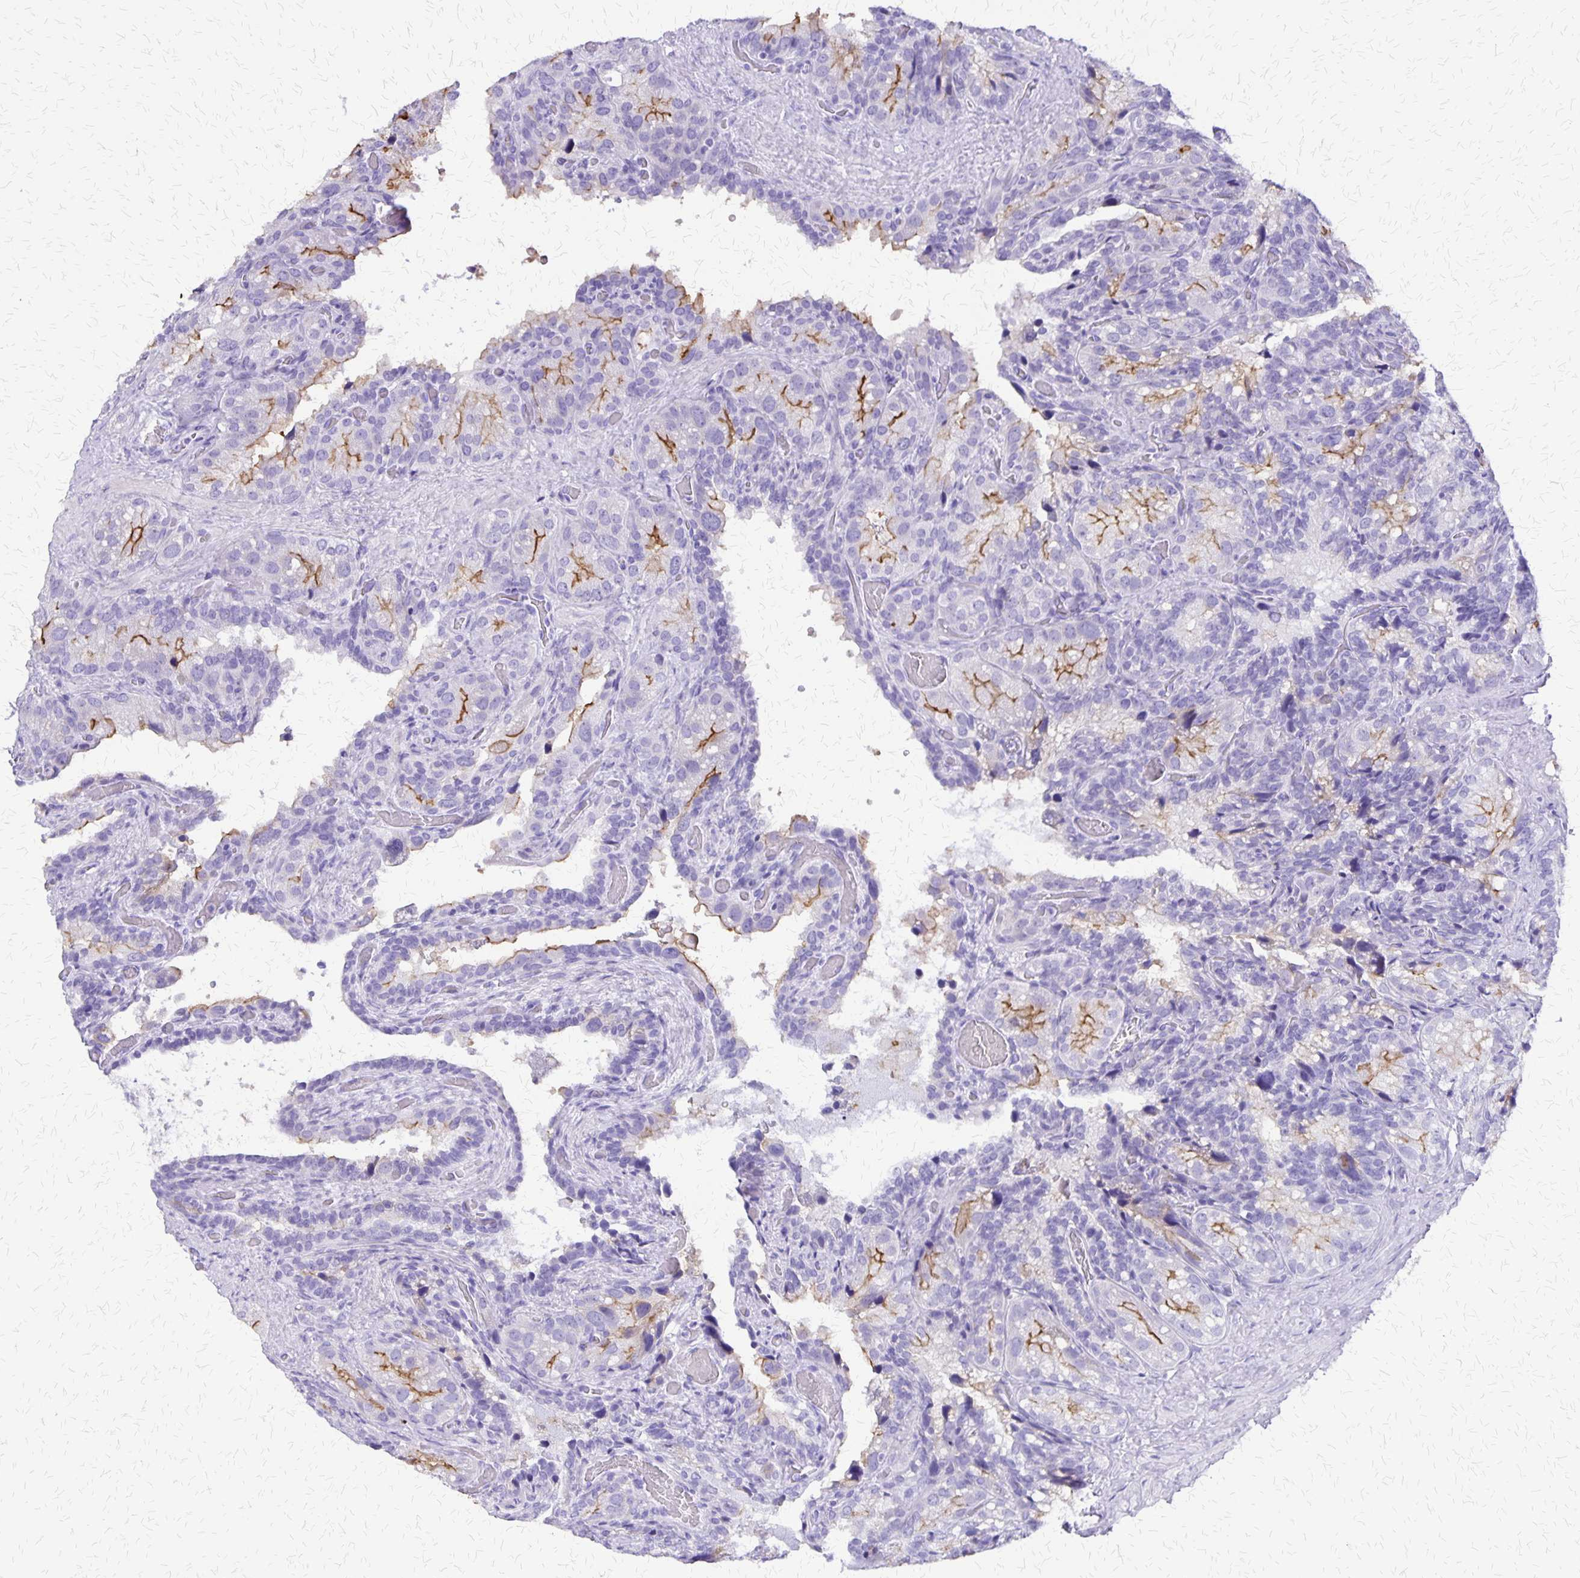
{"staining": {"intensity": "moderate", "quantity": "25%-75%", "location": "cytoplasmic/membranous"}, "tissue": "seminal vesicle", "cell_type": "Glandular cells", "image_type": "normal", "snomed": [{"axis": "morphology", "description": "Normal tissue, NOS"}, {"axis": "topography", "description": "Seminal veicle"}], "caption": "DAB immunohistochemical staining of unremarkable seminal vesicle demonstrates moderate cytoplasmic/membranous protein expression in about 25%-75% of glandular cells.", "gene": "SLC13A2", "patient": {"sex": "male", "age": 60}}